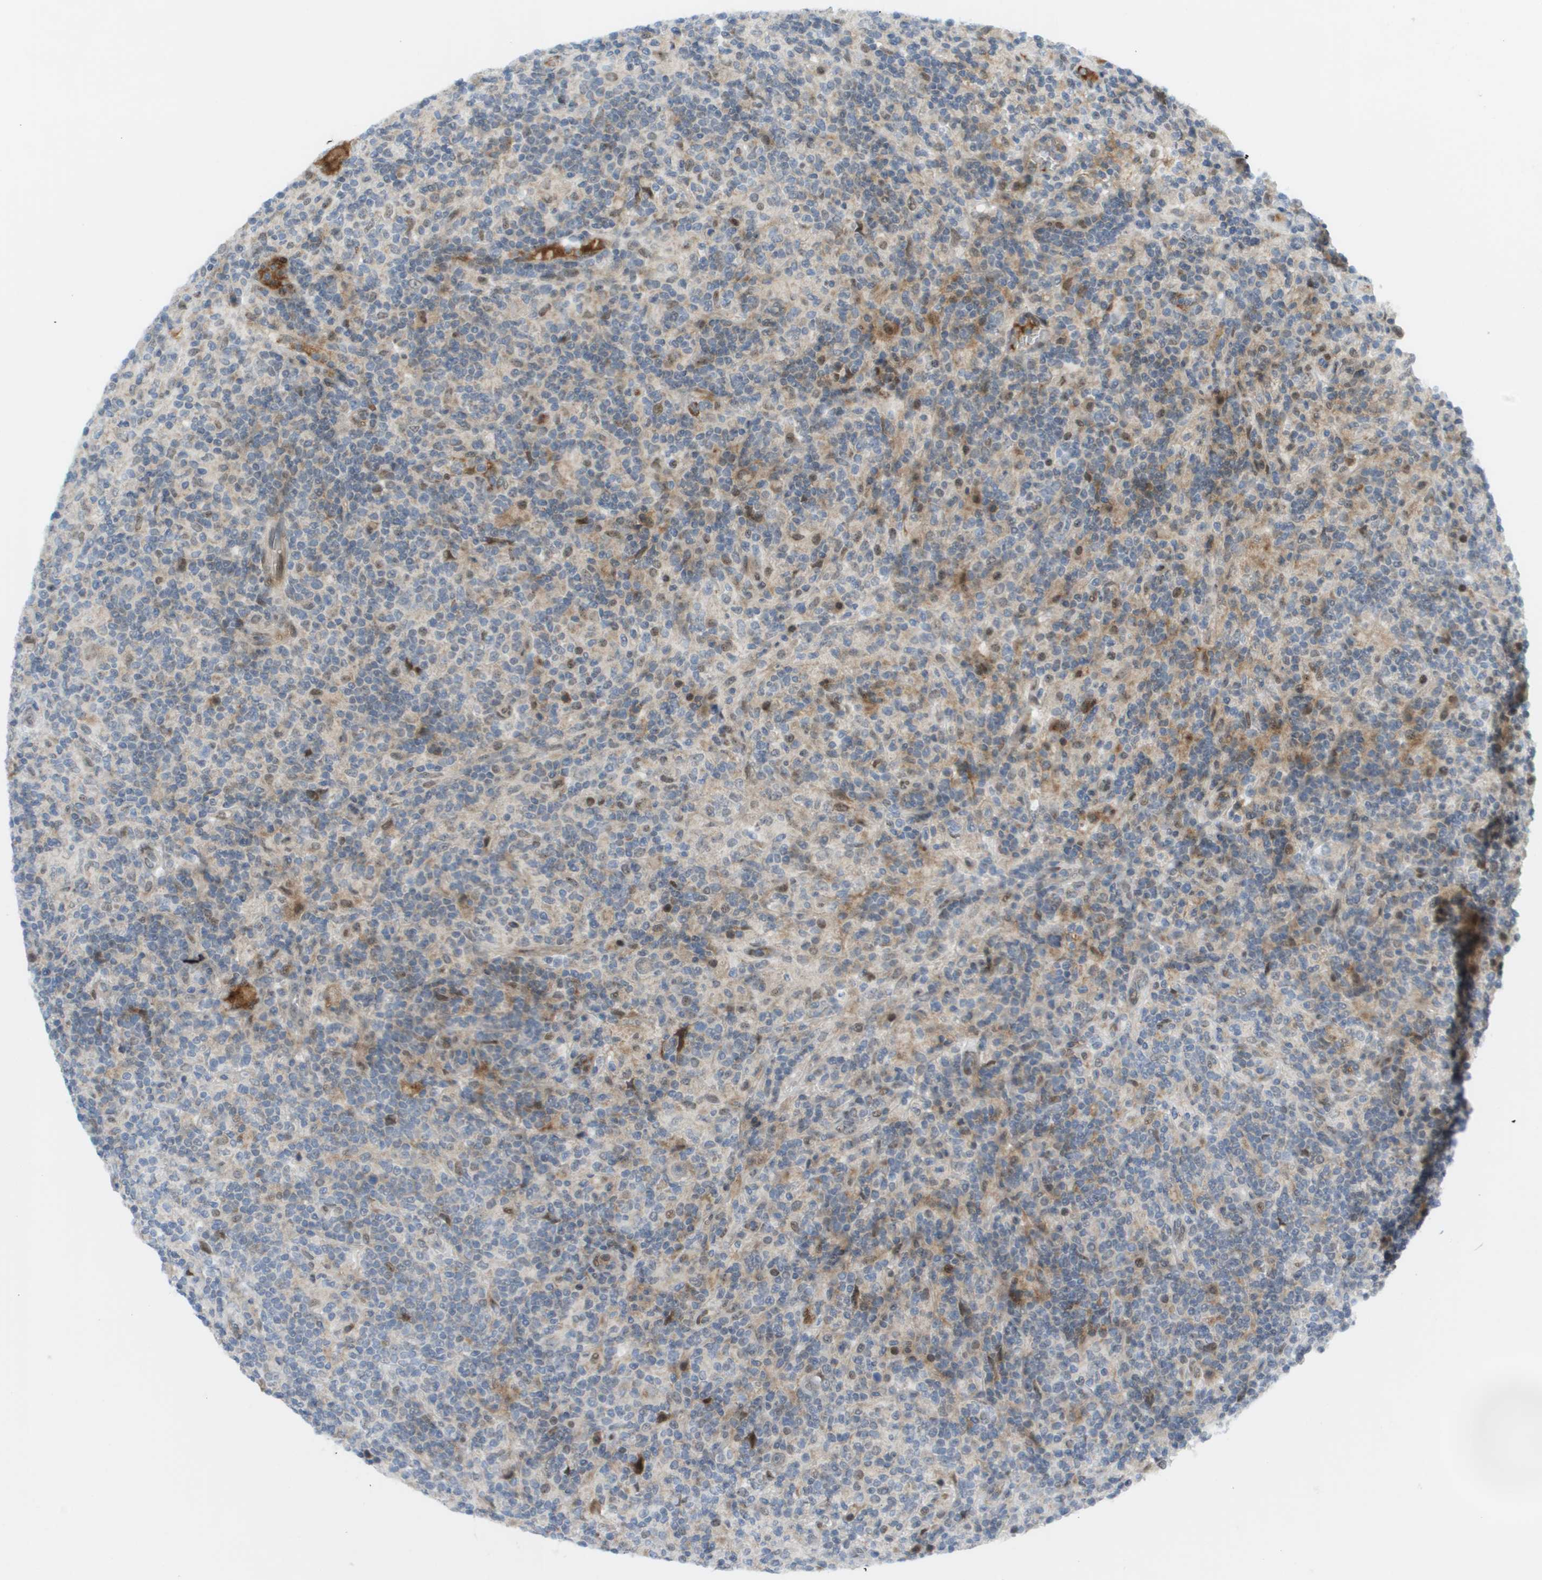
{"staining": {"intensity": "weak", "quantity": "25%-75%", "location": "nuclear"}, "tissue": "lymphoma", "cell_type": "Tumor cells", "image_type": "cancer", "snomed": [{"axis": "morphology", "description": "Hodgkin's disease, NOS"}, {"axis": "topography", "description": "Lymph node"}], "caption": "Human lymphoma stained with a brown dye displays weak nuclear positive positivity in about 25%-75% of tumor cells.", "gene": "CACNB4", "patient": {"sex": "male", "age": 70}}